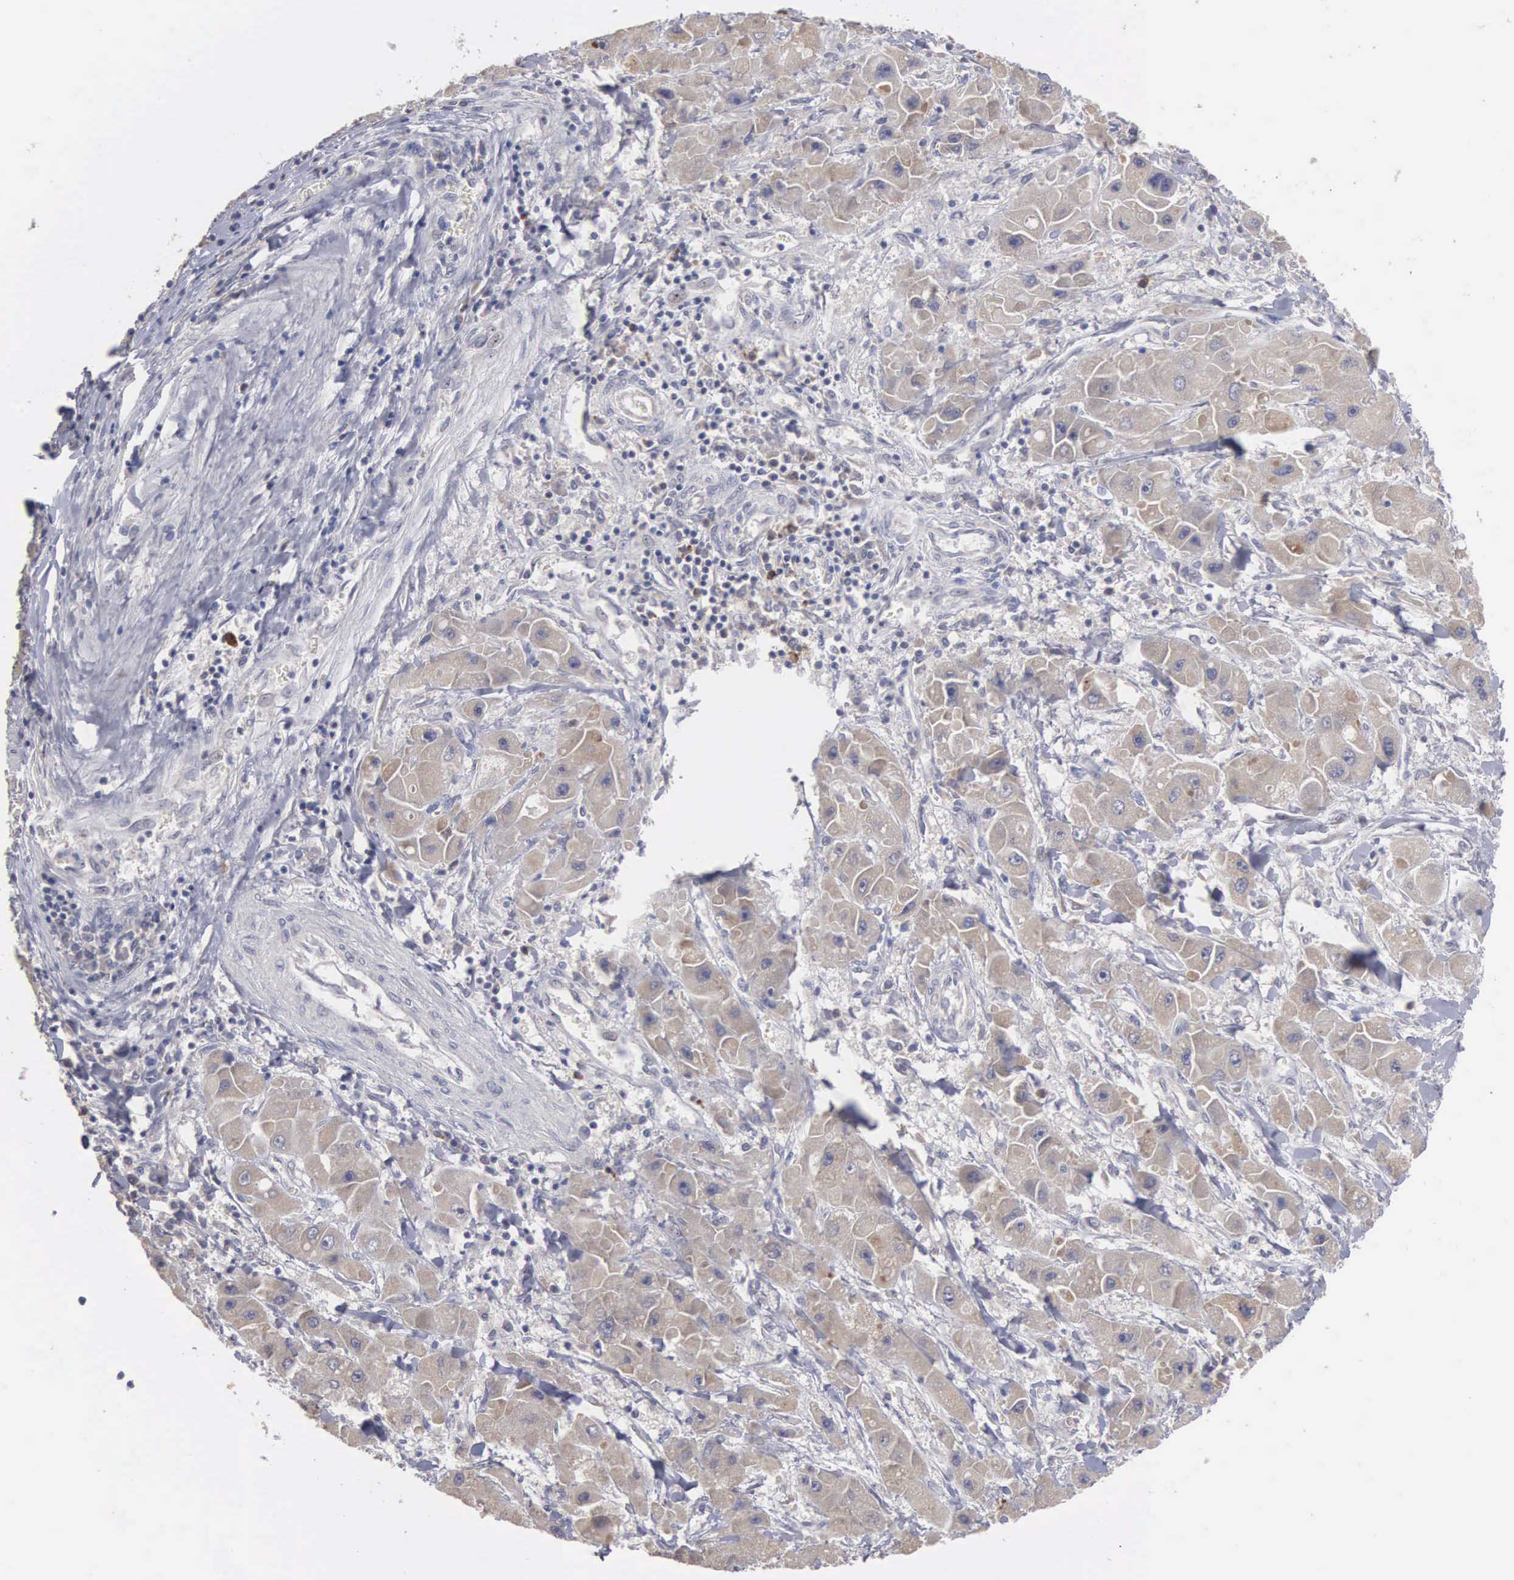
{"staining": {"intensity": "weak", "quantity": "25%-75%", "location": "cytoplasmic/membranous"}, "tissue": "liver cancer", "cell_type": "Tumor cells", "image_type": "cancer", "snomed": [{"axis": "morphology", "description": "Carcinoma, Hepatocellular, NOS"}, {"axis": "topography", "description": "Liver"}], "caption": "Immunohistochemistry (DAB) staining of human liver cancer (hepatocellular carcinoma) exhibits weak cytoplasmic/membranous protein expression in about 25%-75% of tumor cells.", "gene": "AMN", "patient": {"sex": "male", "age": 24}}